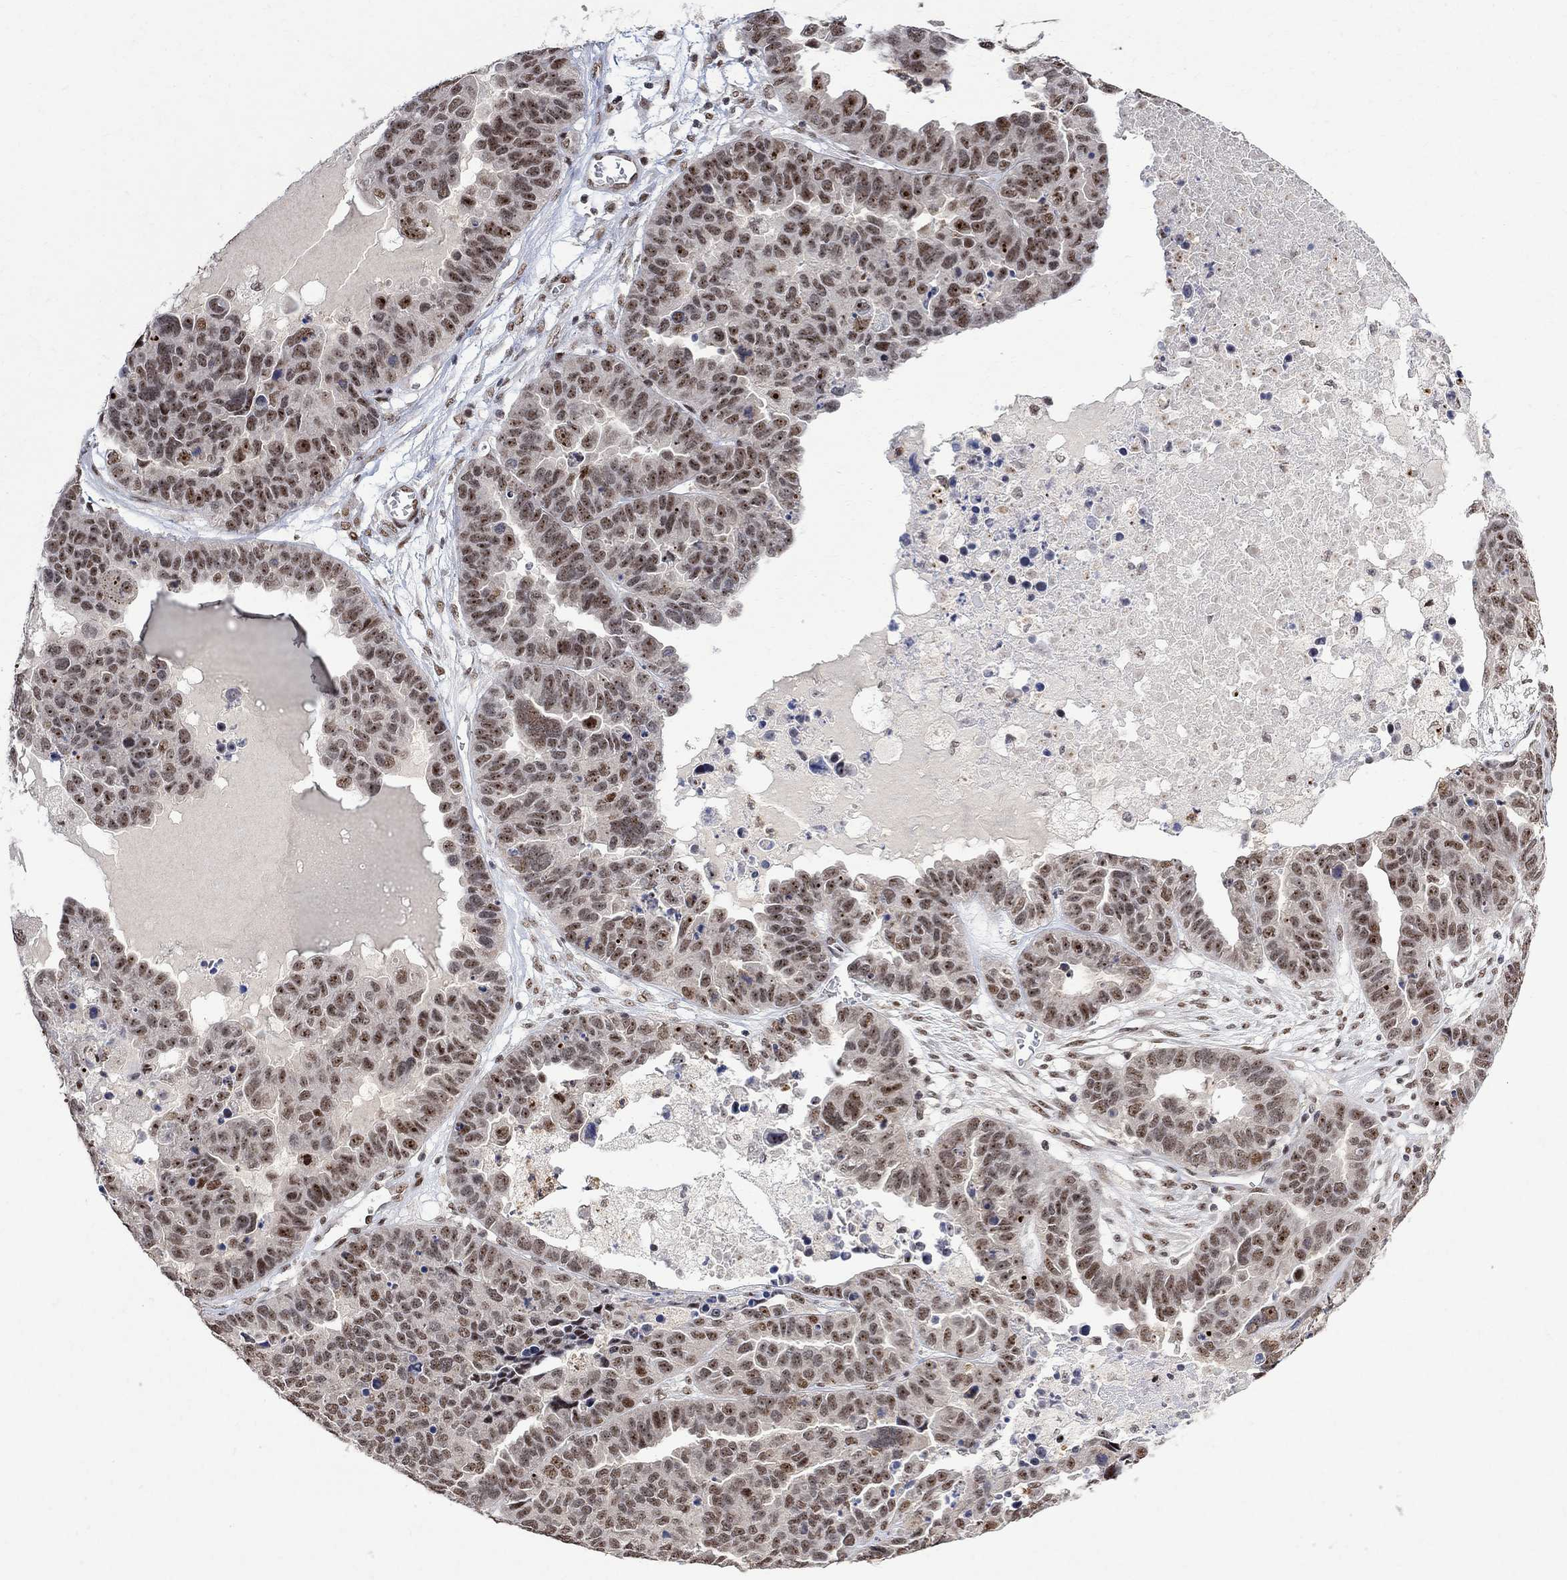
{"staining": {"intensity": "moderate", "quantity": "<25%", "location": "nuclear"}, "tissue": "ovarian cancer", "cell_type": "Tumor cells", "image_type": "cancer", "snomed": [{"axis": "morphology", "description": "Cystadenocarcinoma, serous, NOS"}, {"axis": "topography", "description": "Ovary"}], "caption": "Approximately <25% of tumor cells in human serous cystadenocarcinoma (ovarian) show moderate nuclear protein expression as visualized by brown immunohistochemical staining.", "gene": "E4F1", "patient": {"sex": "female", "age": 87}}